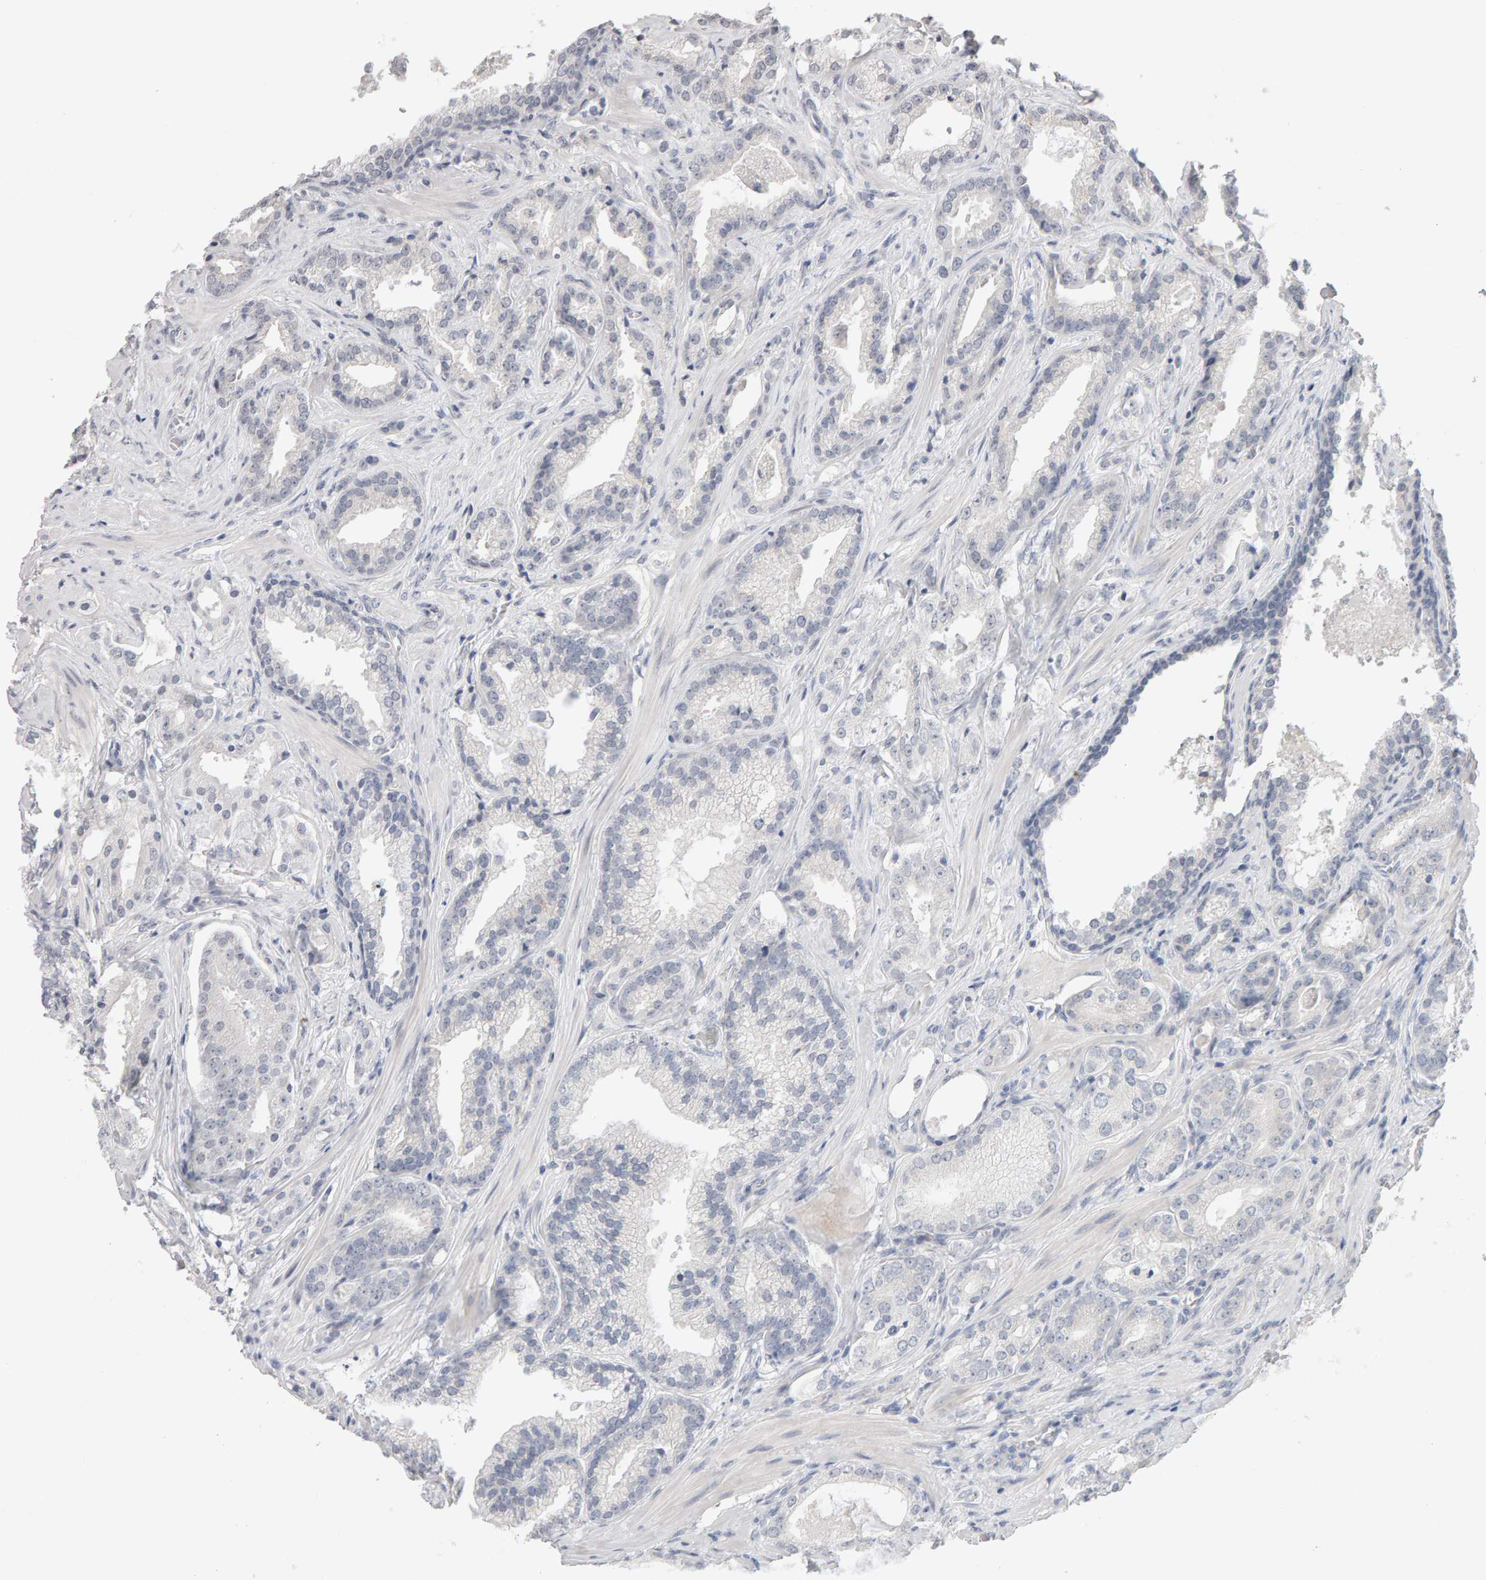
{"staining": {"intensity": "negative", "quantity": "none", "location": "none"}, "tissue": "prostate cancer", "cell_type": "Tumor cells", "image_type": "cancer", "snomed": [{"axis": "morphology", "description": "Adenocarcinoma, Low grade"}, {"axis": "topography", "description": "Prostate"}], "caption": "An image of human prostate cancer is negative for staining in tumor cells. Brightfield microscopy of immunohistochemistry (IHC) stained with DAB (brown) and hematoxylin (blue), captured at high magnification.", "gene": "HNF4A", "patient": {"sex": "male", "age": 59}}